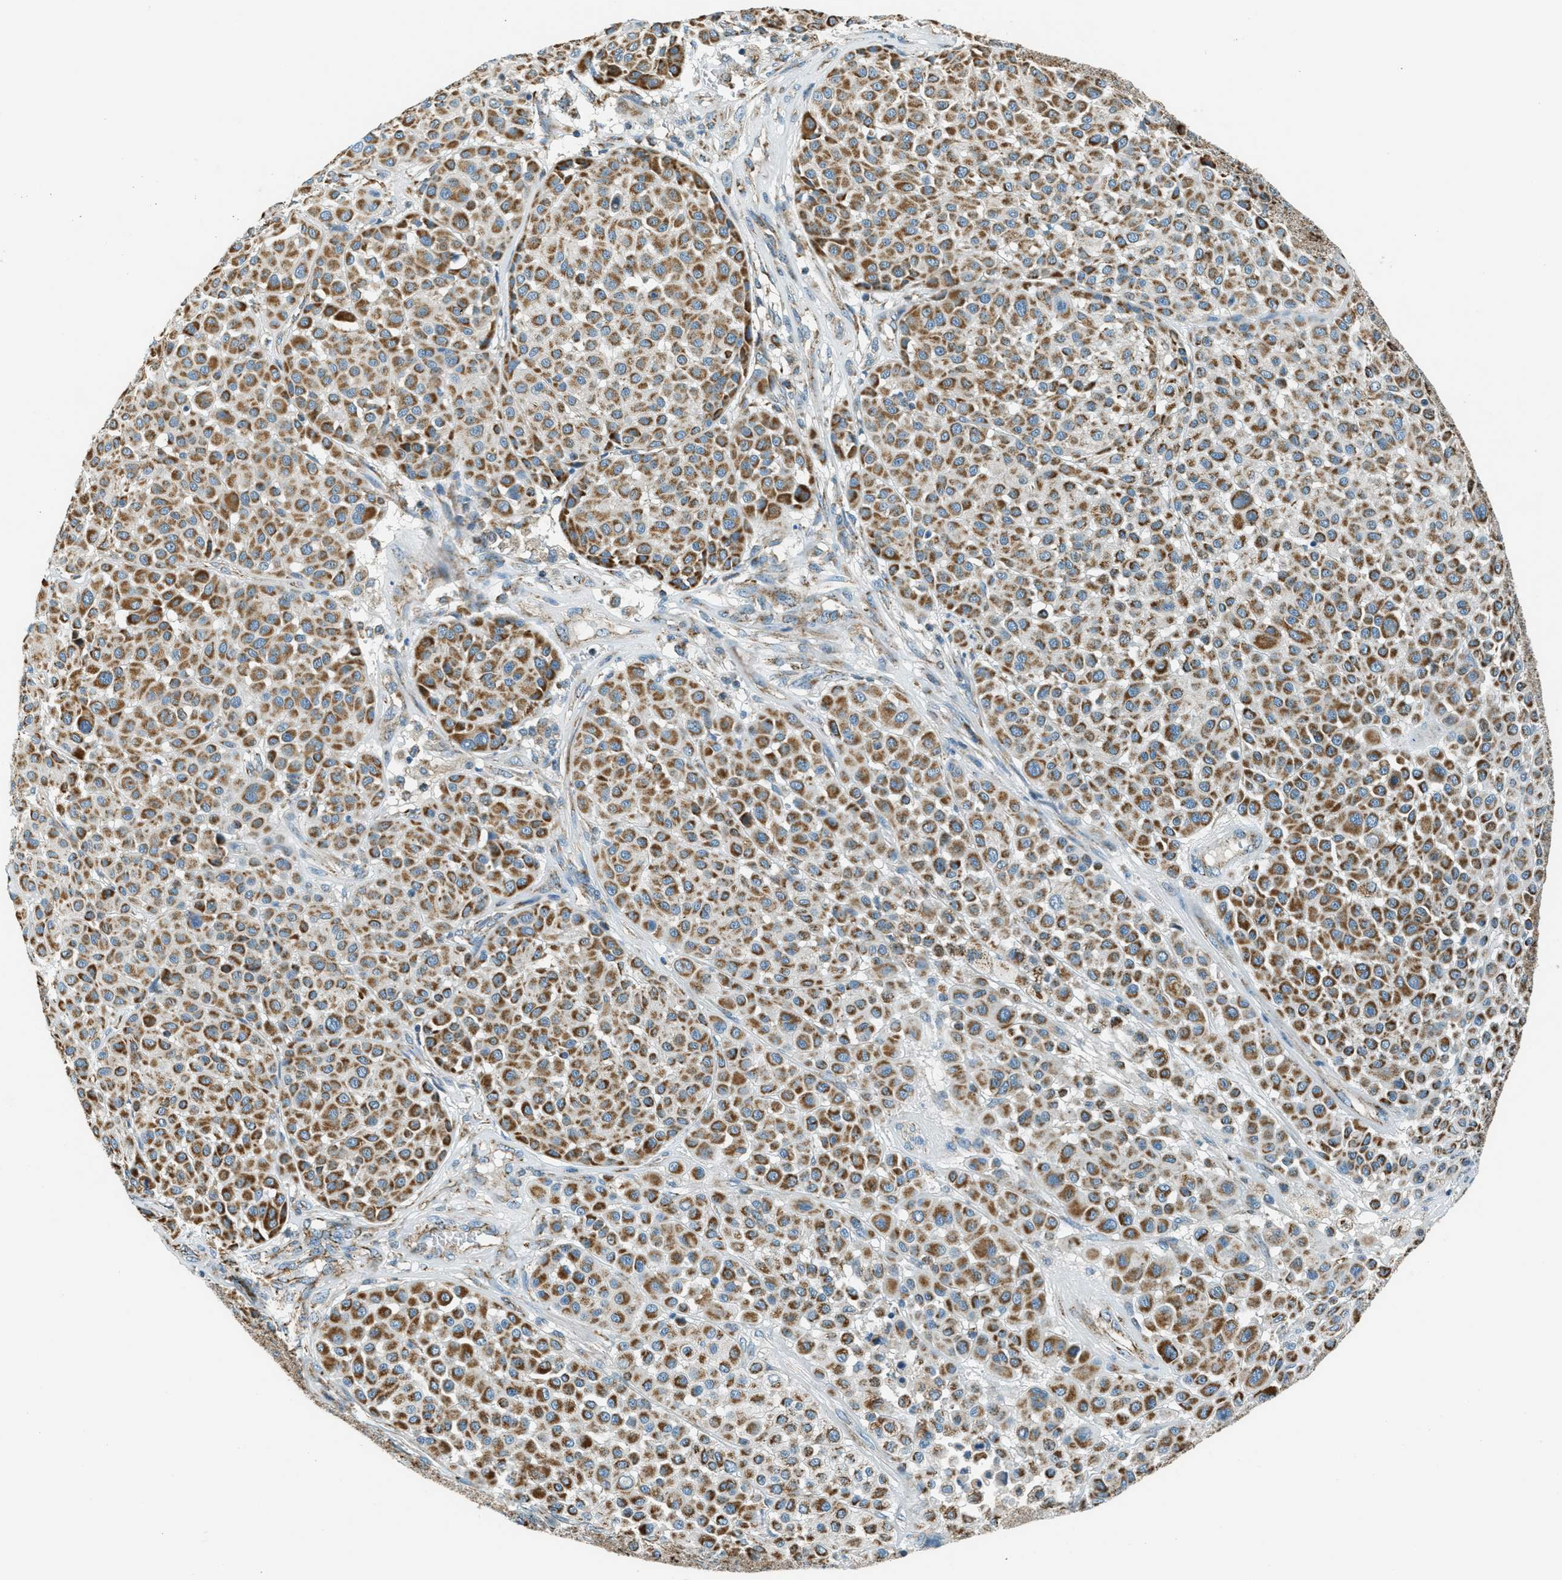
{"staining": {"intensity": "strong", "quantity": ">75%", "location": "cytoplasmic/membranous"}, "tissue": "melanoma", "cell_type": "Tumor cells", "image_type": "cancer", "snomed": [{"axis": "morphology", "description": "Malignant melanoma, Metastatic site"}, {"axis": "topography", "description": "Soft tissue"}], "caption": "Tumor cells demonstrate strong cytoplasmic/membranous expression in approximately >75% of cells in malignant melanoma (metastatic site). (DAB (3,3'-diaminobenzidine) = brown stain, brightfield microscopy at high magnification).", "gene": "CHST15", "patient": {"sex": "male", "age": 41}}